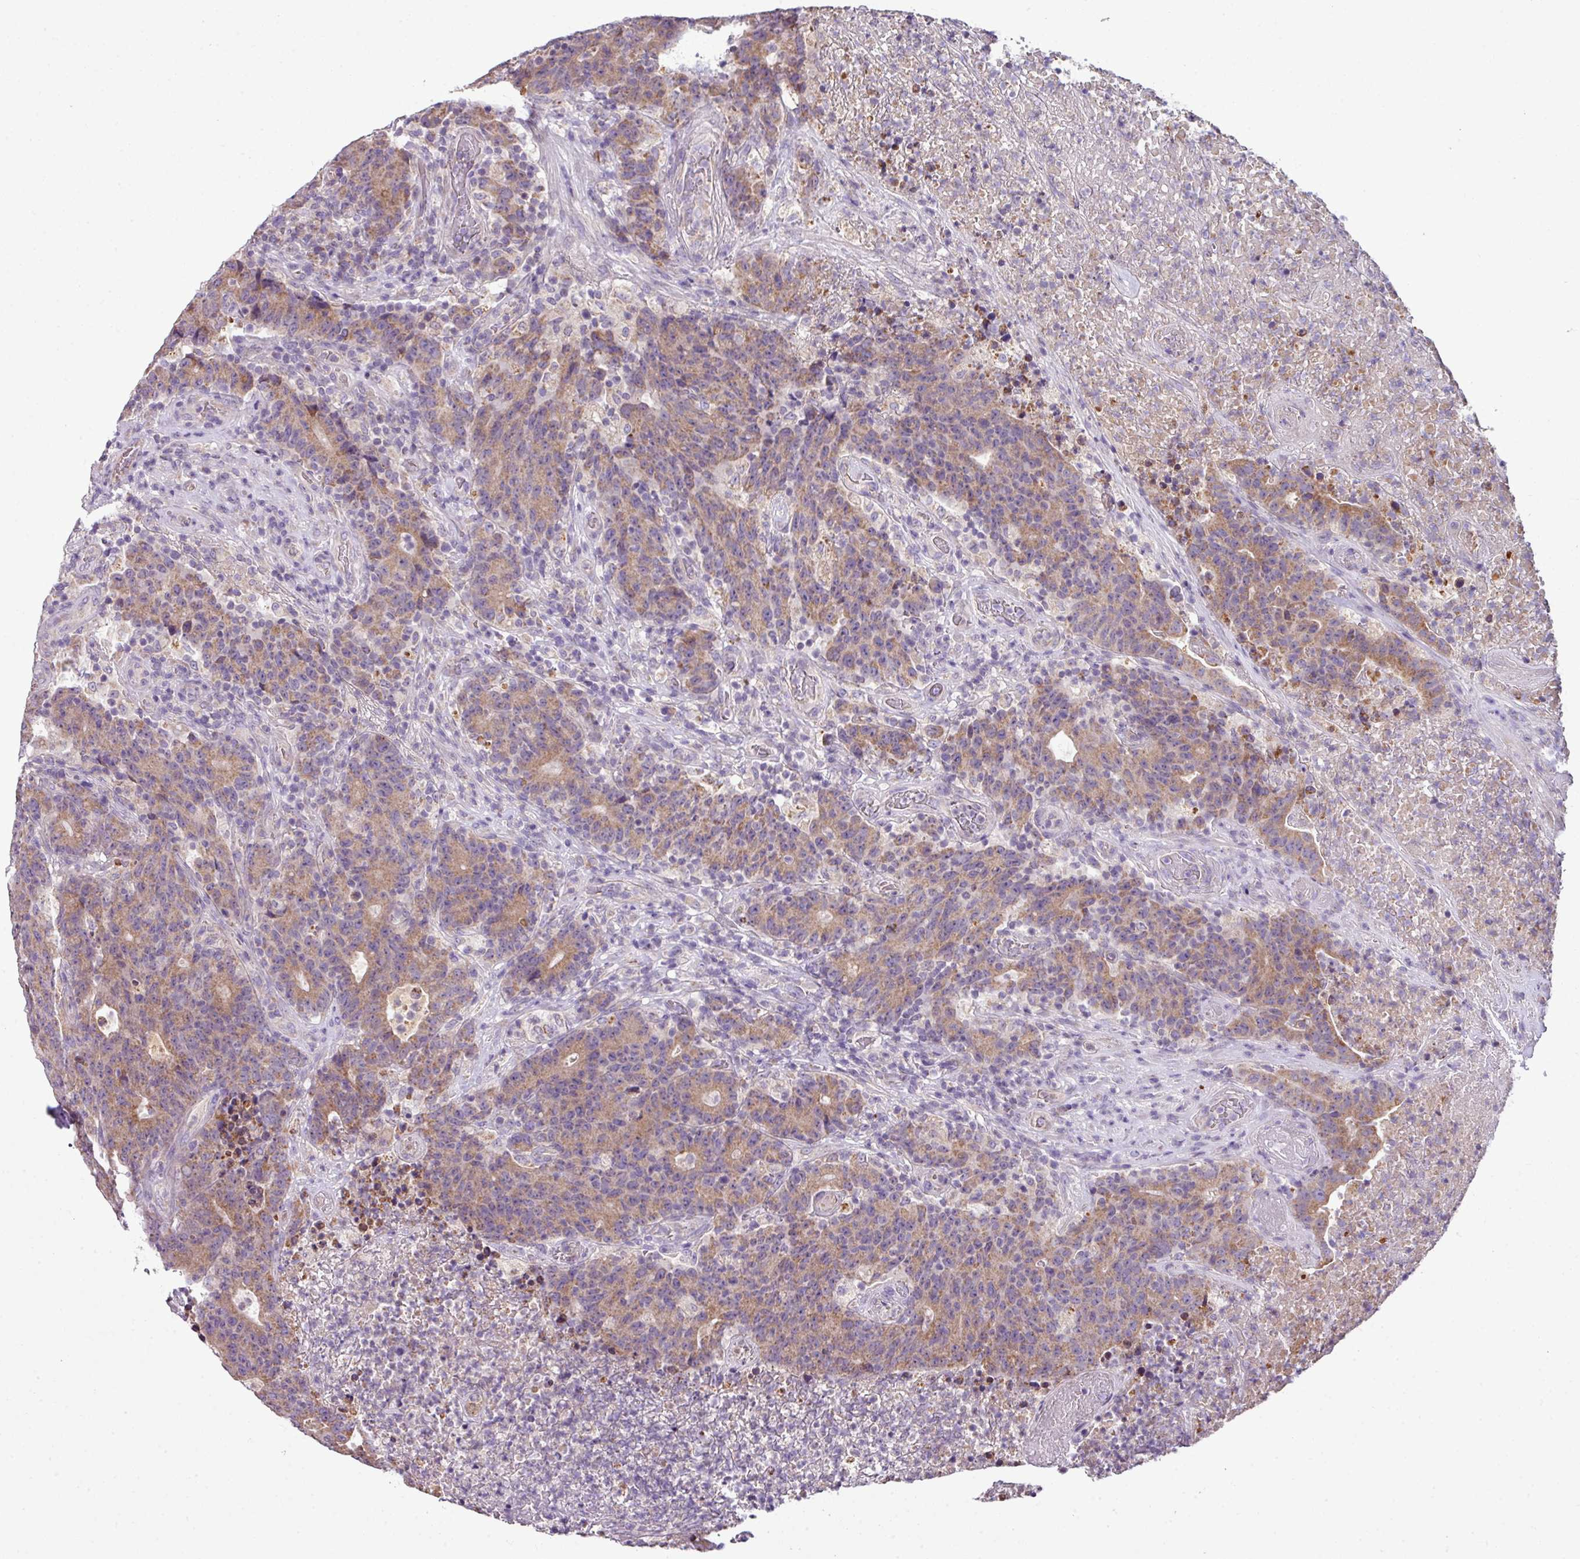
{"staining": {"intensity": "weak", "quantity": ">75%", "location": "cytoplasmic/membranous"}, "tissue": "colorectal cancer", "cell_type": "Tumor cells", "image_type": "cancer", "snomed": [{"axis": "morphology", "description": "Adenocarcinoma, NOS"}, {"axis": "topography", "description": "Colon"}], "caption": "Protein staining reveals weak cytoplasmic/membranous staining in about >75% of tumor cells in colorectal cancer. (Brightfield microscopy of DAB IHC at high magnification).", "gene": "LRRC9", "patient": {"sex": "female", "age": 75}}